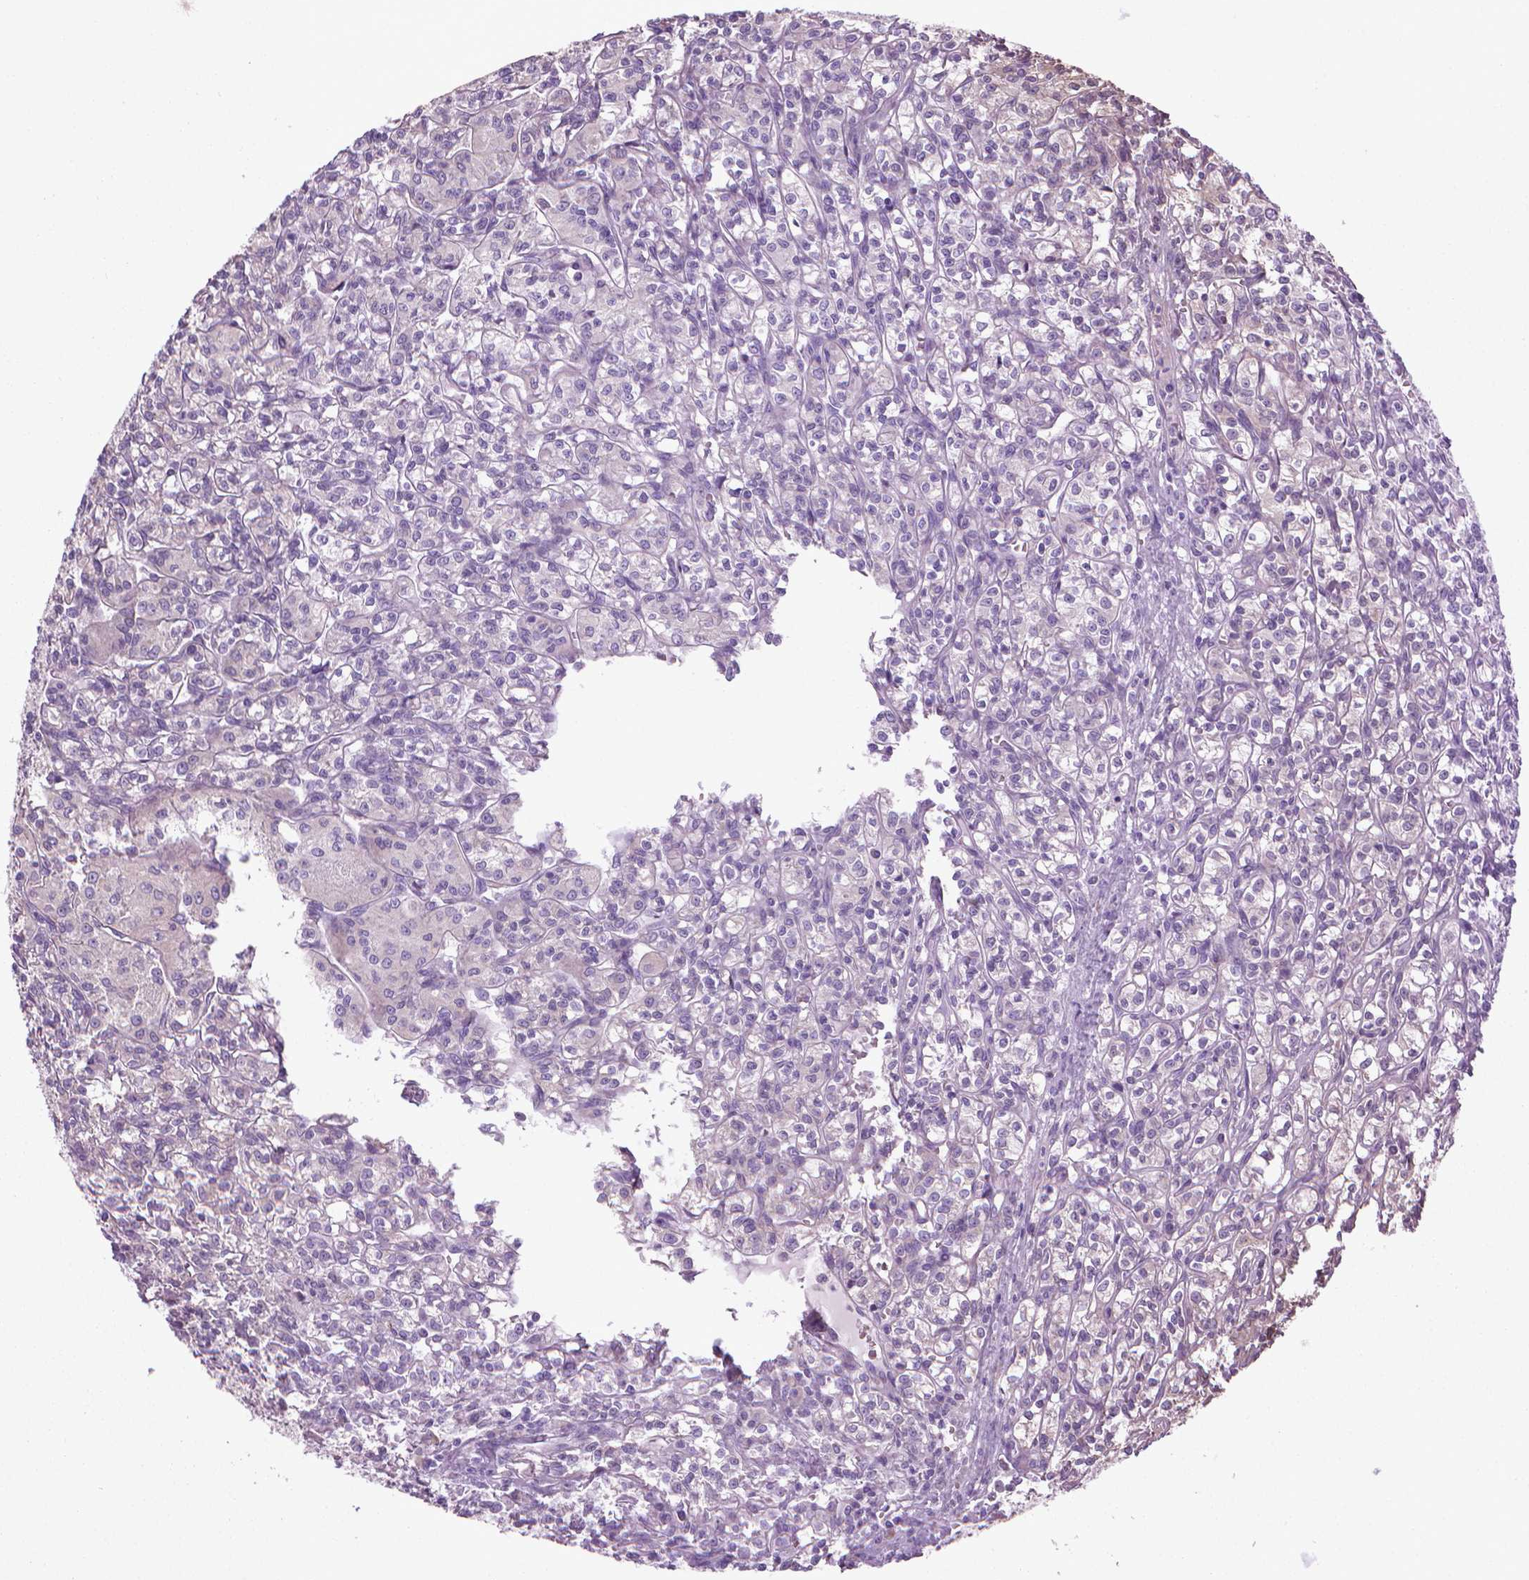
{"staining": {"intensity": "weak", "quantity": "<25%", "location": "cytoplasmic/membranous"}, "tissue": "renal cancer", "cell_type": "Tumor cells", "image_type": "cancer", "snomed": [{"axis": "morphology", "description": "Adenocarcinoma, NOS"}, {"axis": "topography", "description": "Kidney"}], "caption": "DAB immunohistochemical staining of human adenocarcinoma (renal) reveals no significant positivity in tumor cells.", "gene": "GAS1", "patient": {"sex": "male", "age": 36}}